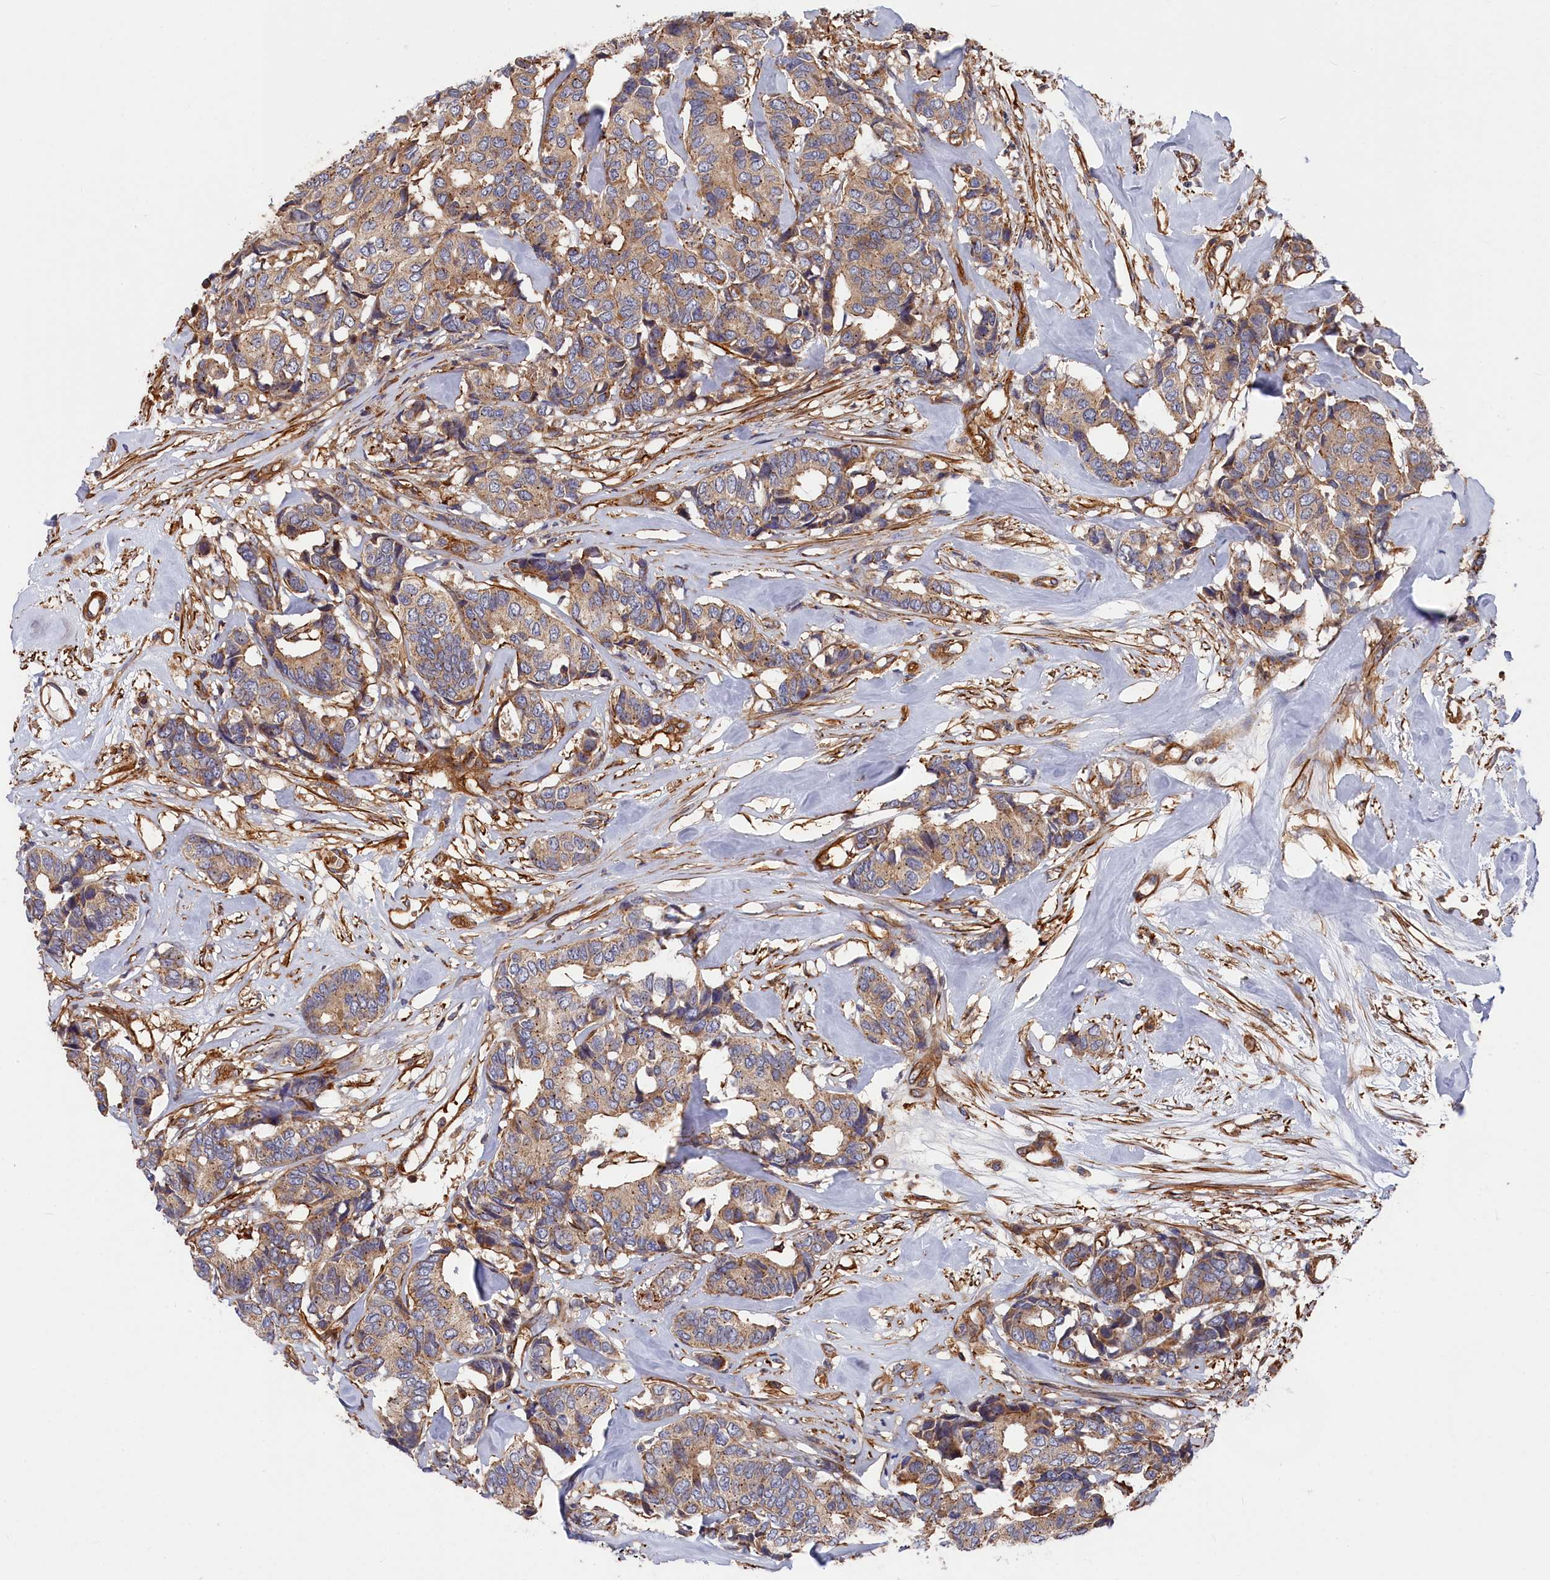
{"staining": {"intensity": "moderate", "quantity": ">75%", "location": "cytoplasmic/membranous"}, "tissue": "breast cancer", "cell_type": "Tumor cells", "image_type": "cancer", "snomed": [{"axis": "morphology", "description": "Duct carcinoma"}, {"axis": "topography", "description": "Breast"}], "caption": "Tumor cells show moderate cytoplasmic/membranous staining in about >75% of cells in breast cancer (invasive ductal carcinoma).", "gene": "LDHD", "patient": {"sex": "female", "age": 87}}